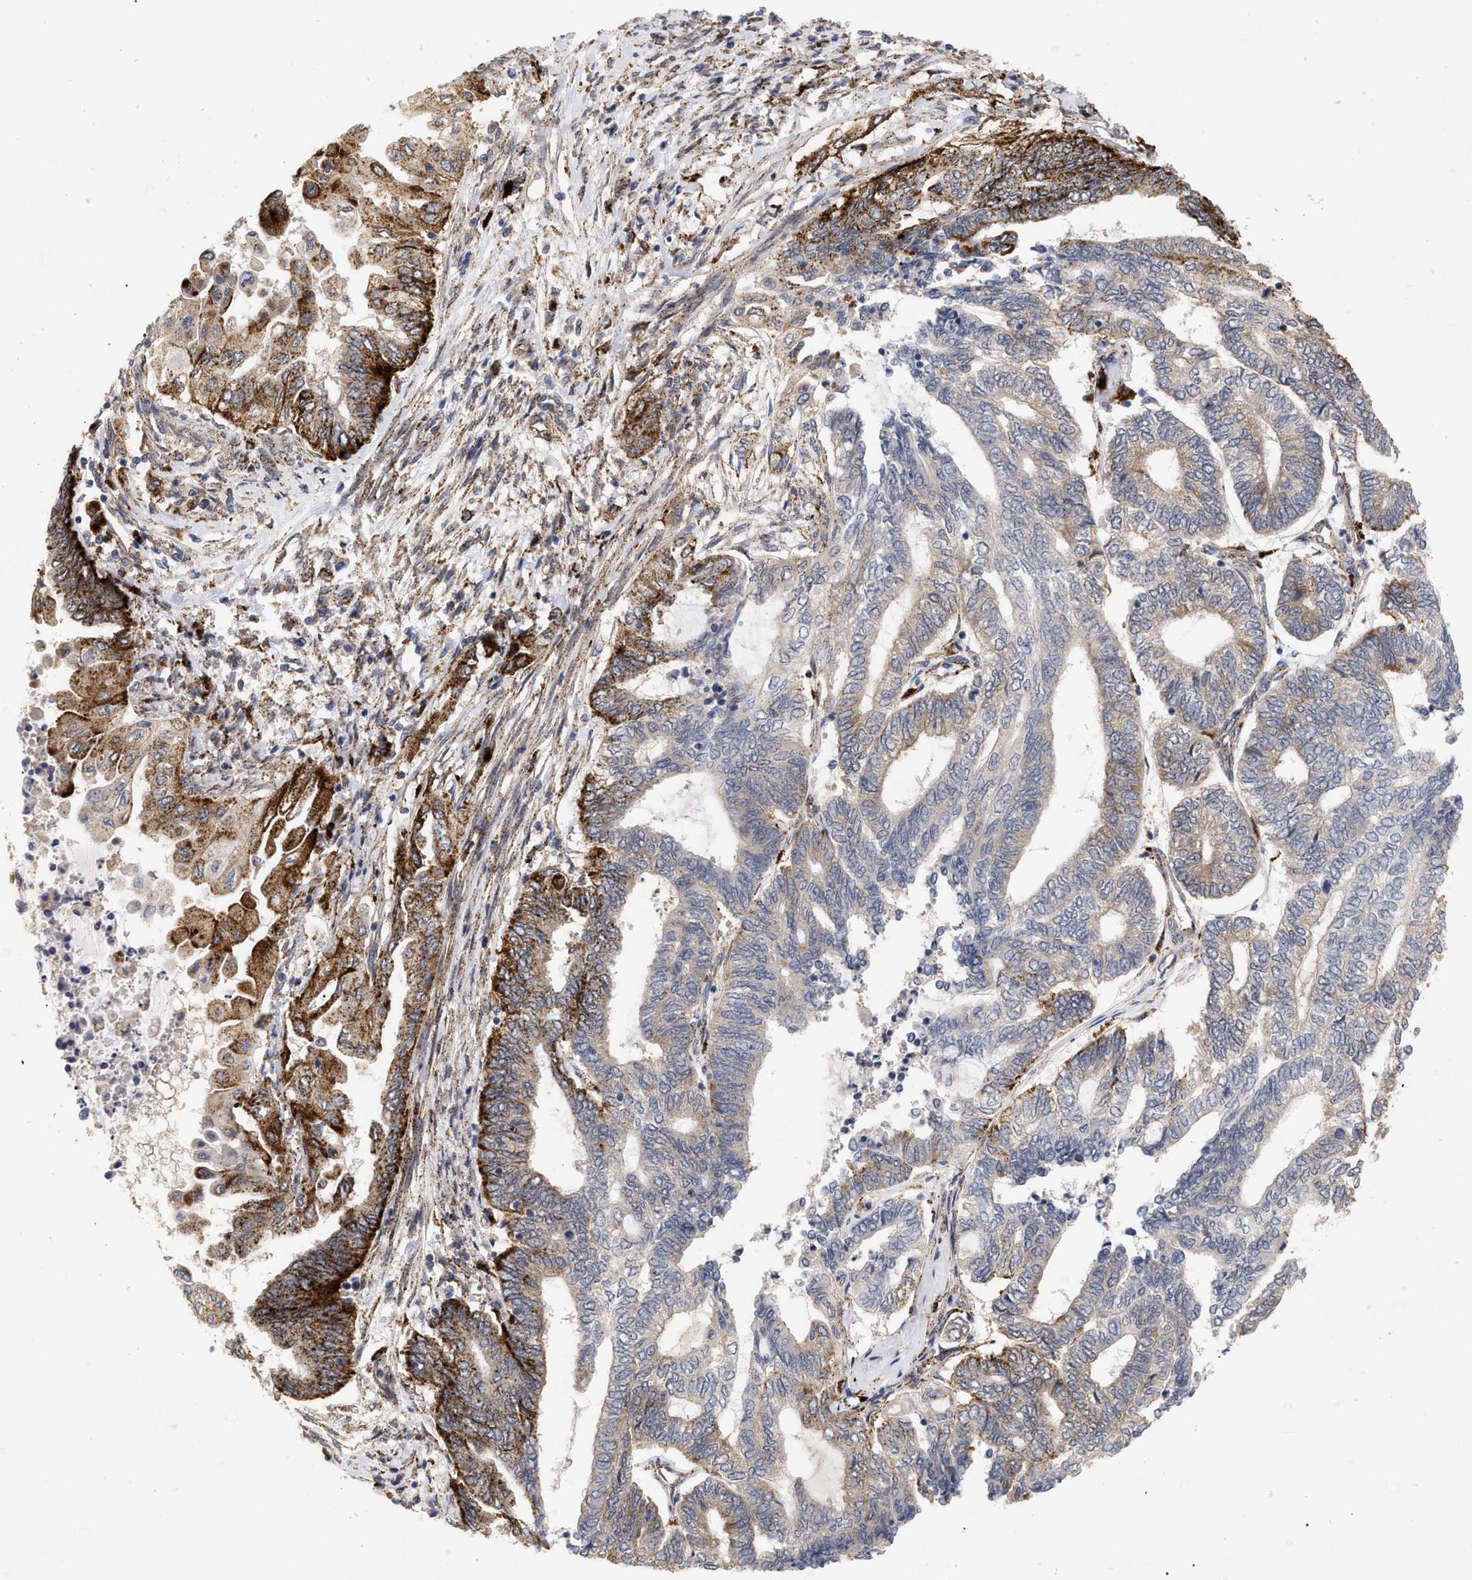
{"staining": {"intensity": "strong", "quantity": "<25%", "location": "cytoplasmic/membranous"}, "tissue": "endometrial cancer", "cell_type": "Tumor cells", "image_type": "cancer", "snomed": [{"axis": "morphology", "description": "Adenocarcinoma, NOS"}, {"axis": "topography", "description": "Uterus"}, {"axis": "topography", "description": "Endometrium"}], "caption": "High-magnification brightfield microscopy of endometrial cancer (adenocarcinoma) stained with DAB (3,3'-diaminobenzidine) (brown) and counterstained with hematoxylin (blue). tumor cells exhibit strong cytoplasmic/membranous positivity is present in approximately<25% of cells.", "gene": "UPF1", "patient": {"sex": "female", "age": 70}}